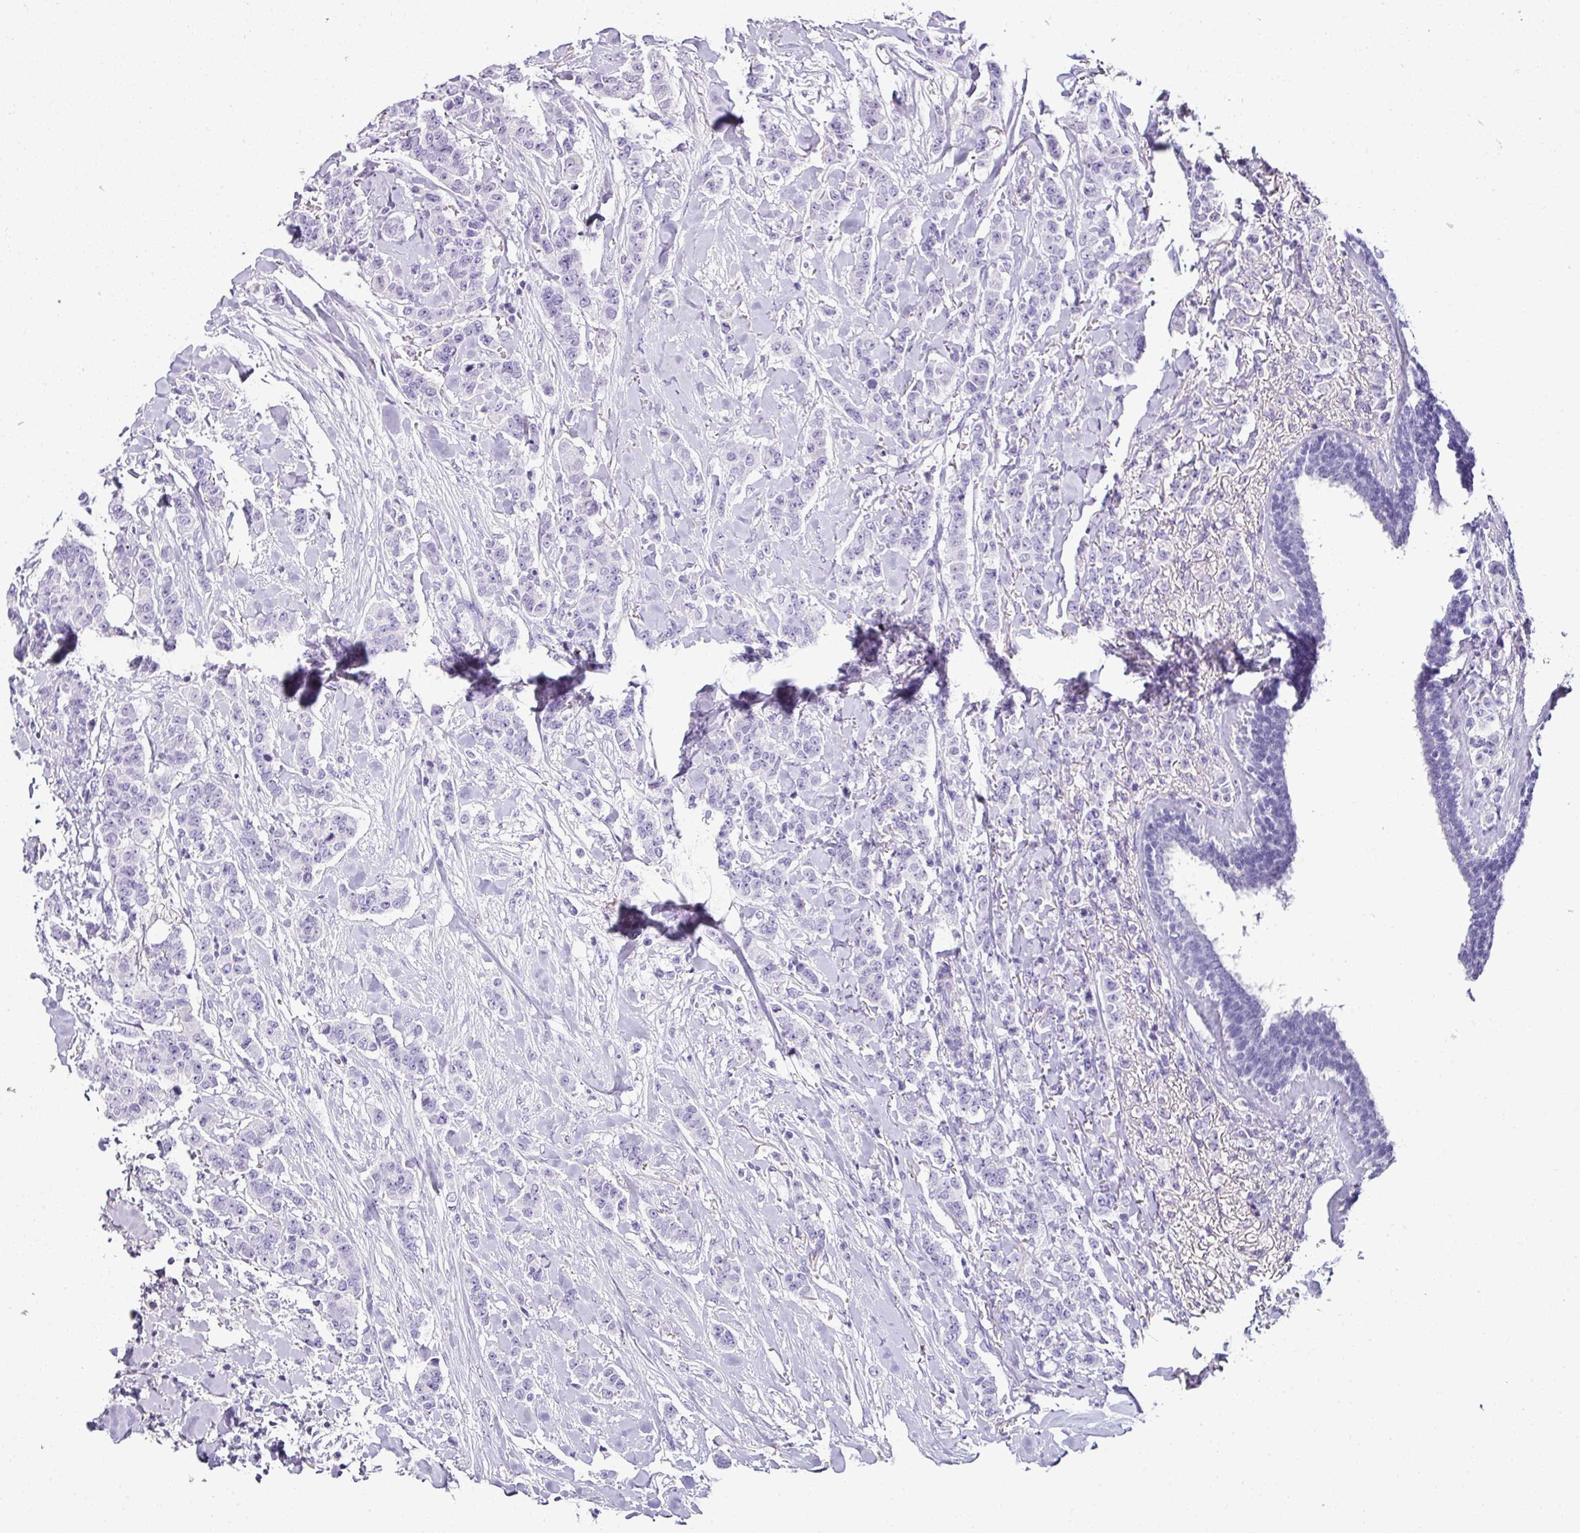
{"staining": {"intensity": "negative", "quantity": "none", "location": "none"}, "tissue": "breast cancer", "cell_type": "Tumor cells", "image_type": "cancer", "snomed": [{"axis": "morphology", "description": "Duct carcinoma"}, {"axis": "topography", "description": "Breast"}], "caption": "Histopathology image shows no protein expression in tumor cells of breast cancer tissue.", "gene": "NAPSA", "patient": {"sex": "female", "age": 40}}